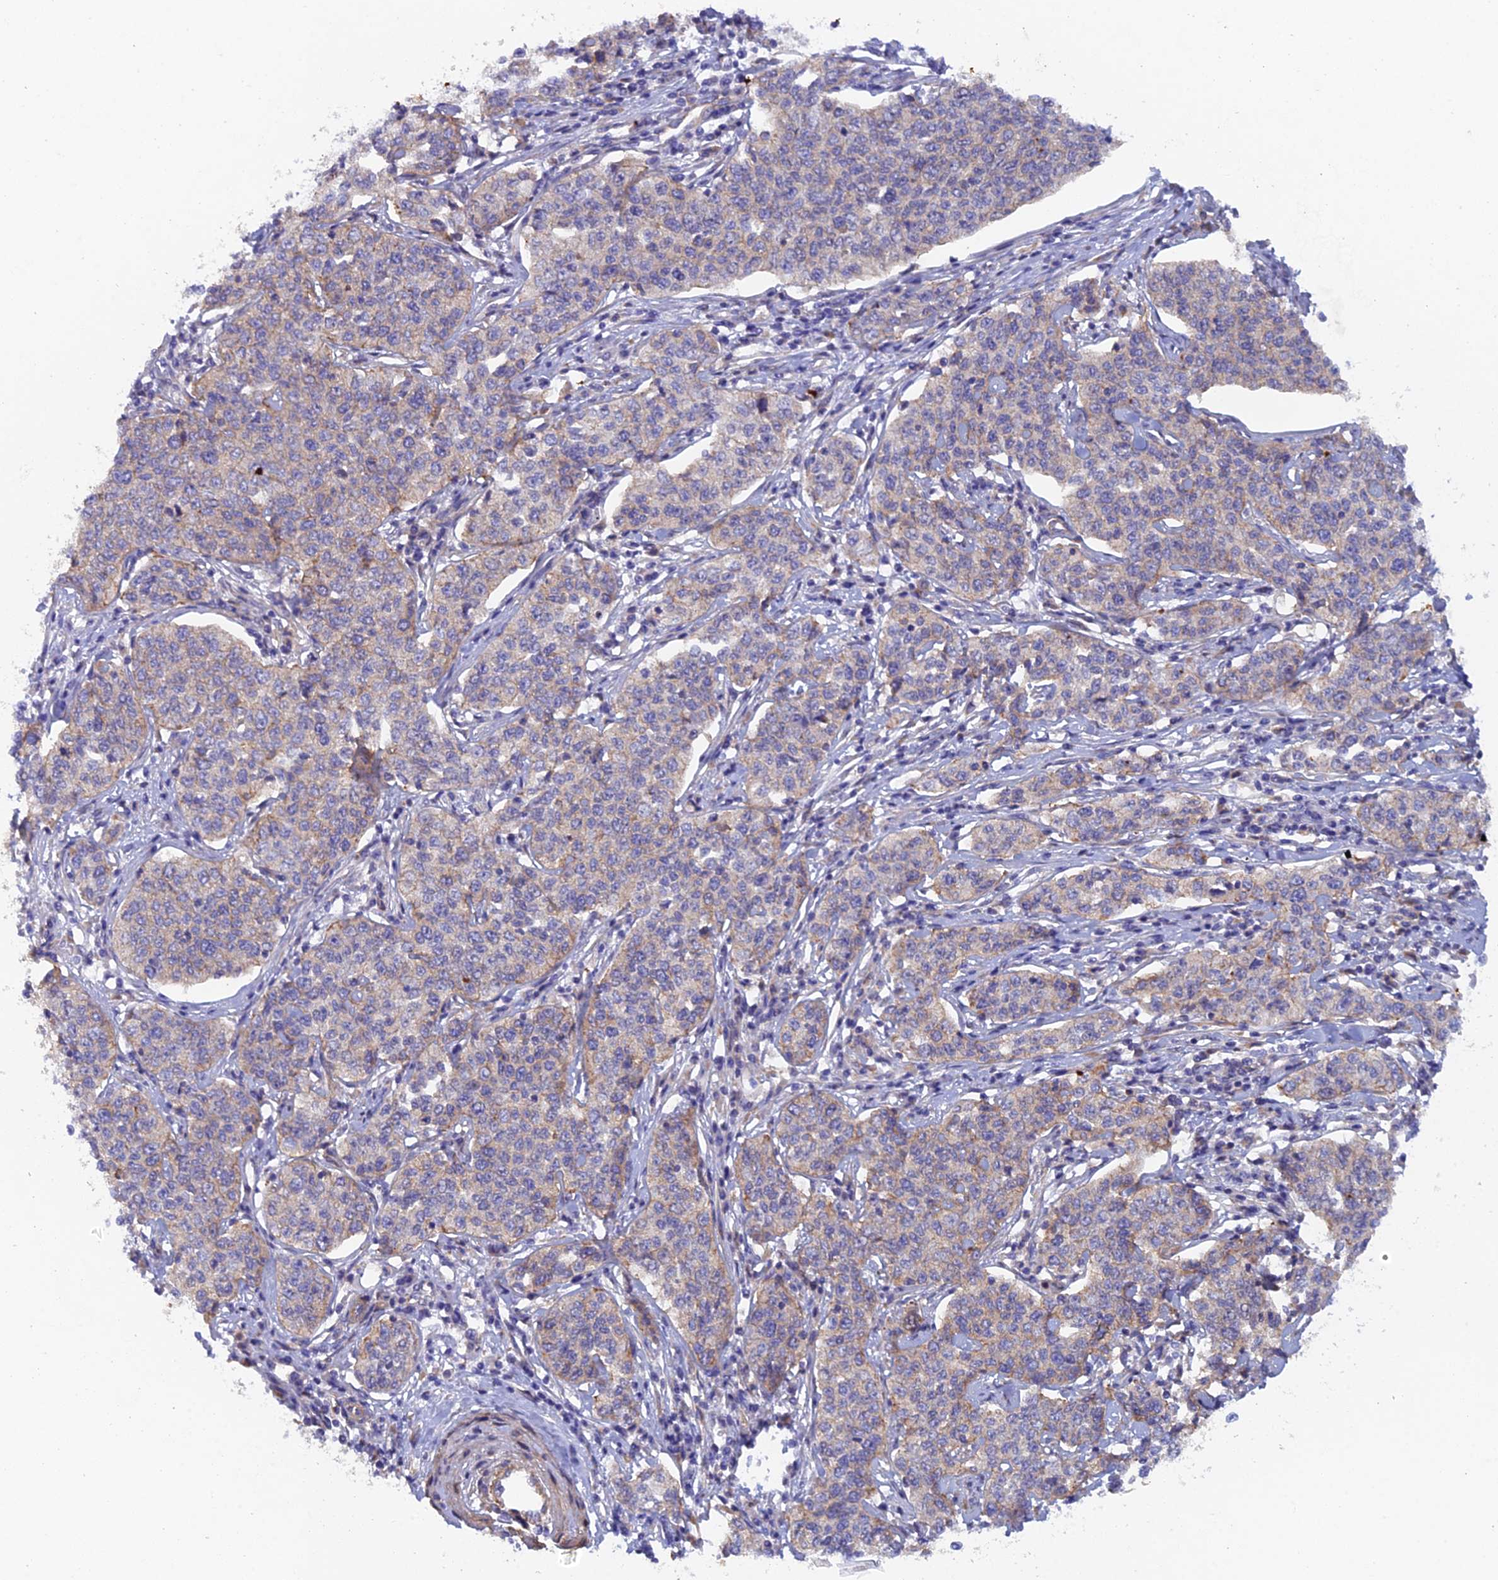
{"staining": {"intensity": "weak", "quantity": "<25%", "location": "cytoplasmic/membranous"}, "tissue": "cervical cancer", "cell_type": "Tumor cells", "image_type": "cancer", "snomed": [{"axis": "morphology", "description": "Squamous cell carcinoma, NOS"}, {"axis": "topography", "description": "Cervix"}], "caption": "The immunohistochemistry (IHC) photomicrograph has no significant expression in tumor cells of cervical cancer tissue.", "gene": "FZR1", "patient": {"sex": "female", "age": 35}}